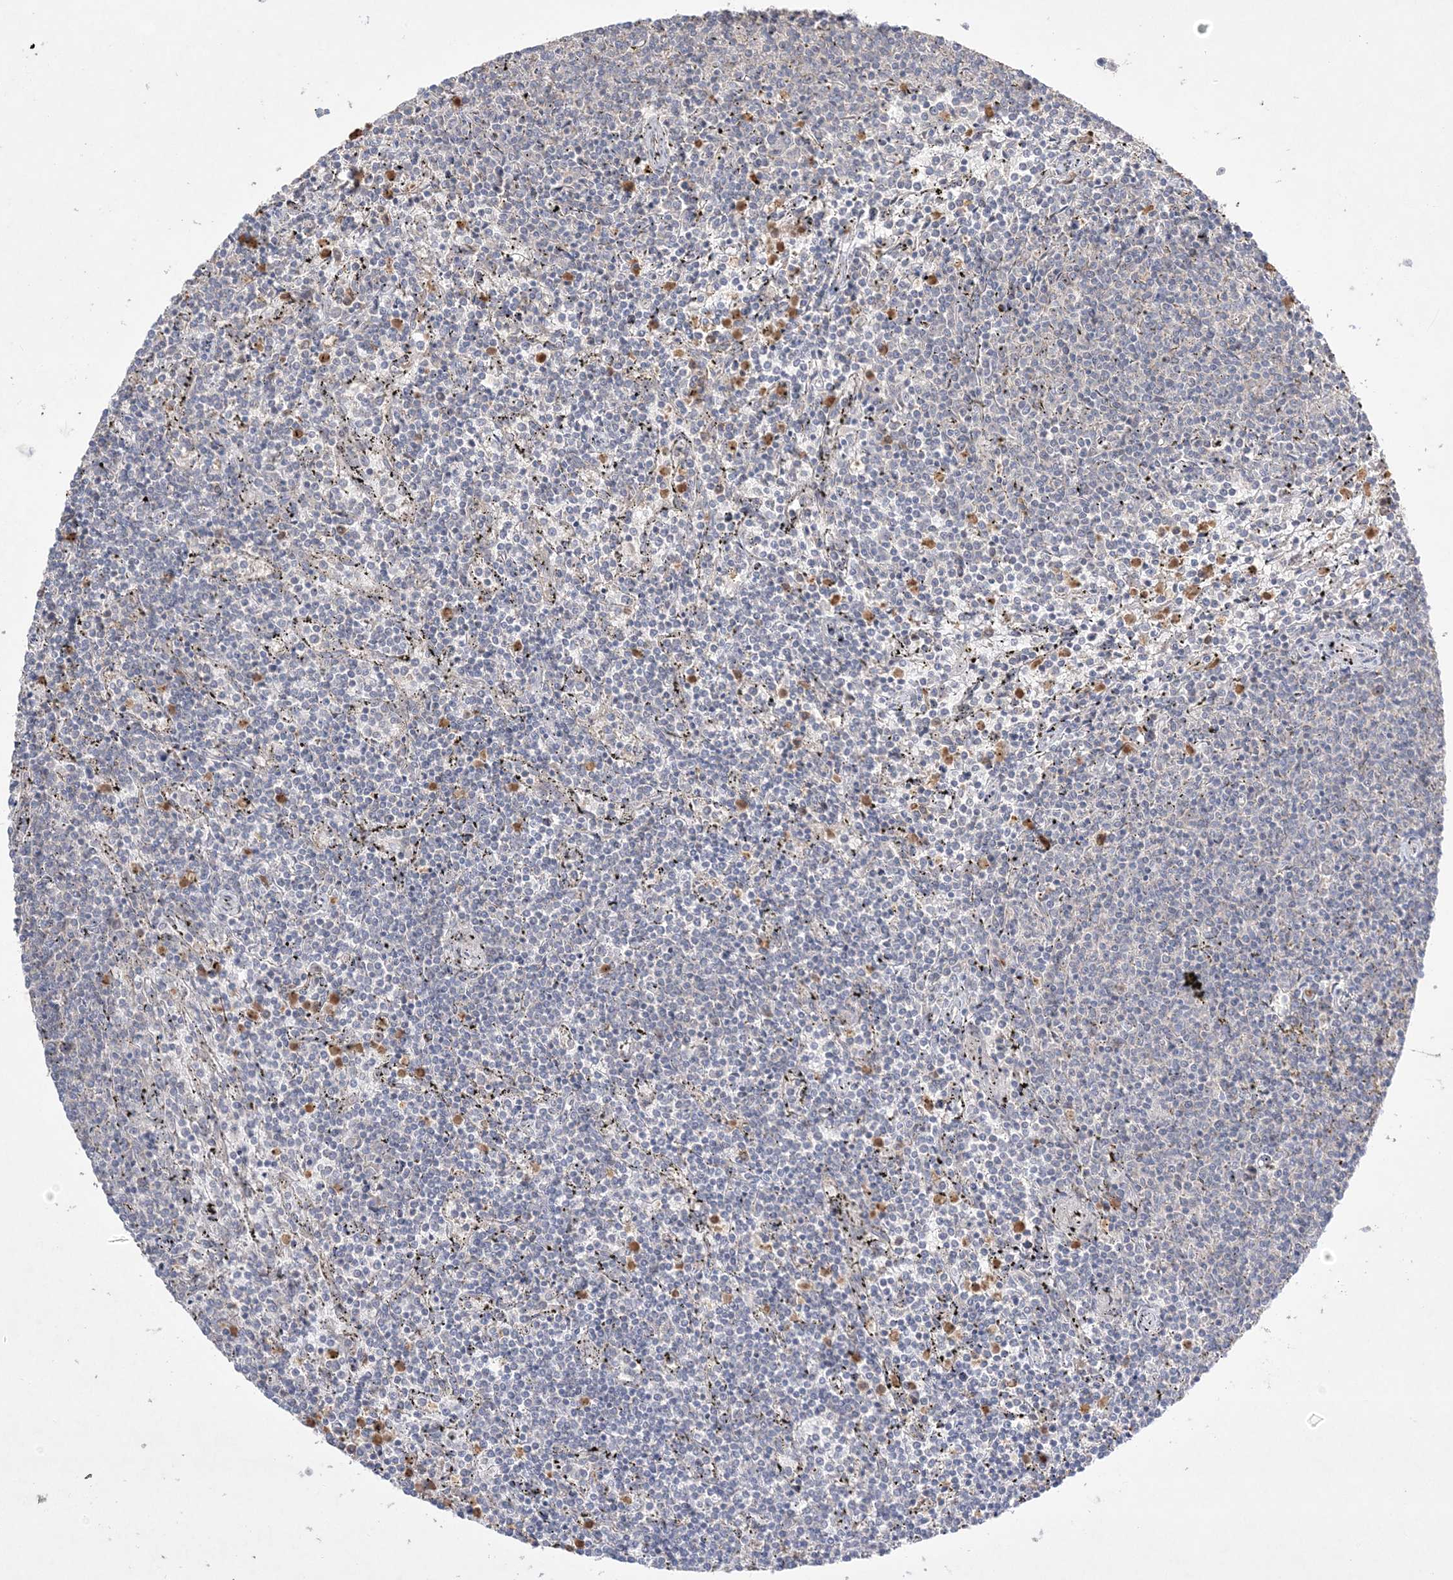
{"staining": {"intensity": "negative", "quantity": "none", "location": "none"}, "tissue": "lymphoma", "cell_type": "Tumor cells", "image_type": "cancer", "snomed": [{"axis": "morphology", "description": "Malignant lymphoma, non-Hodgkin's type, Low grade"}, {"axis": "topography", "description": "Spleen"}], "caption": "Human low-grade malignant lymphoma, non-Hodgkin's type stained for a protein using immunohistochemistry reveals no staining in tumor cells.", "gene": "NOP16", "patient": {"sex": "female", "age": 50}}